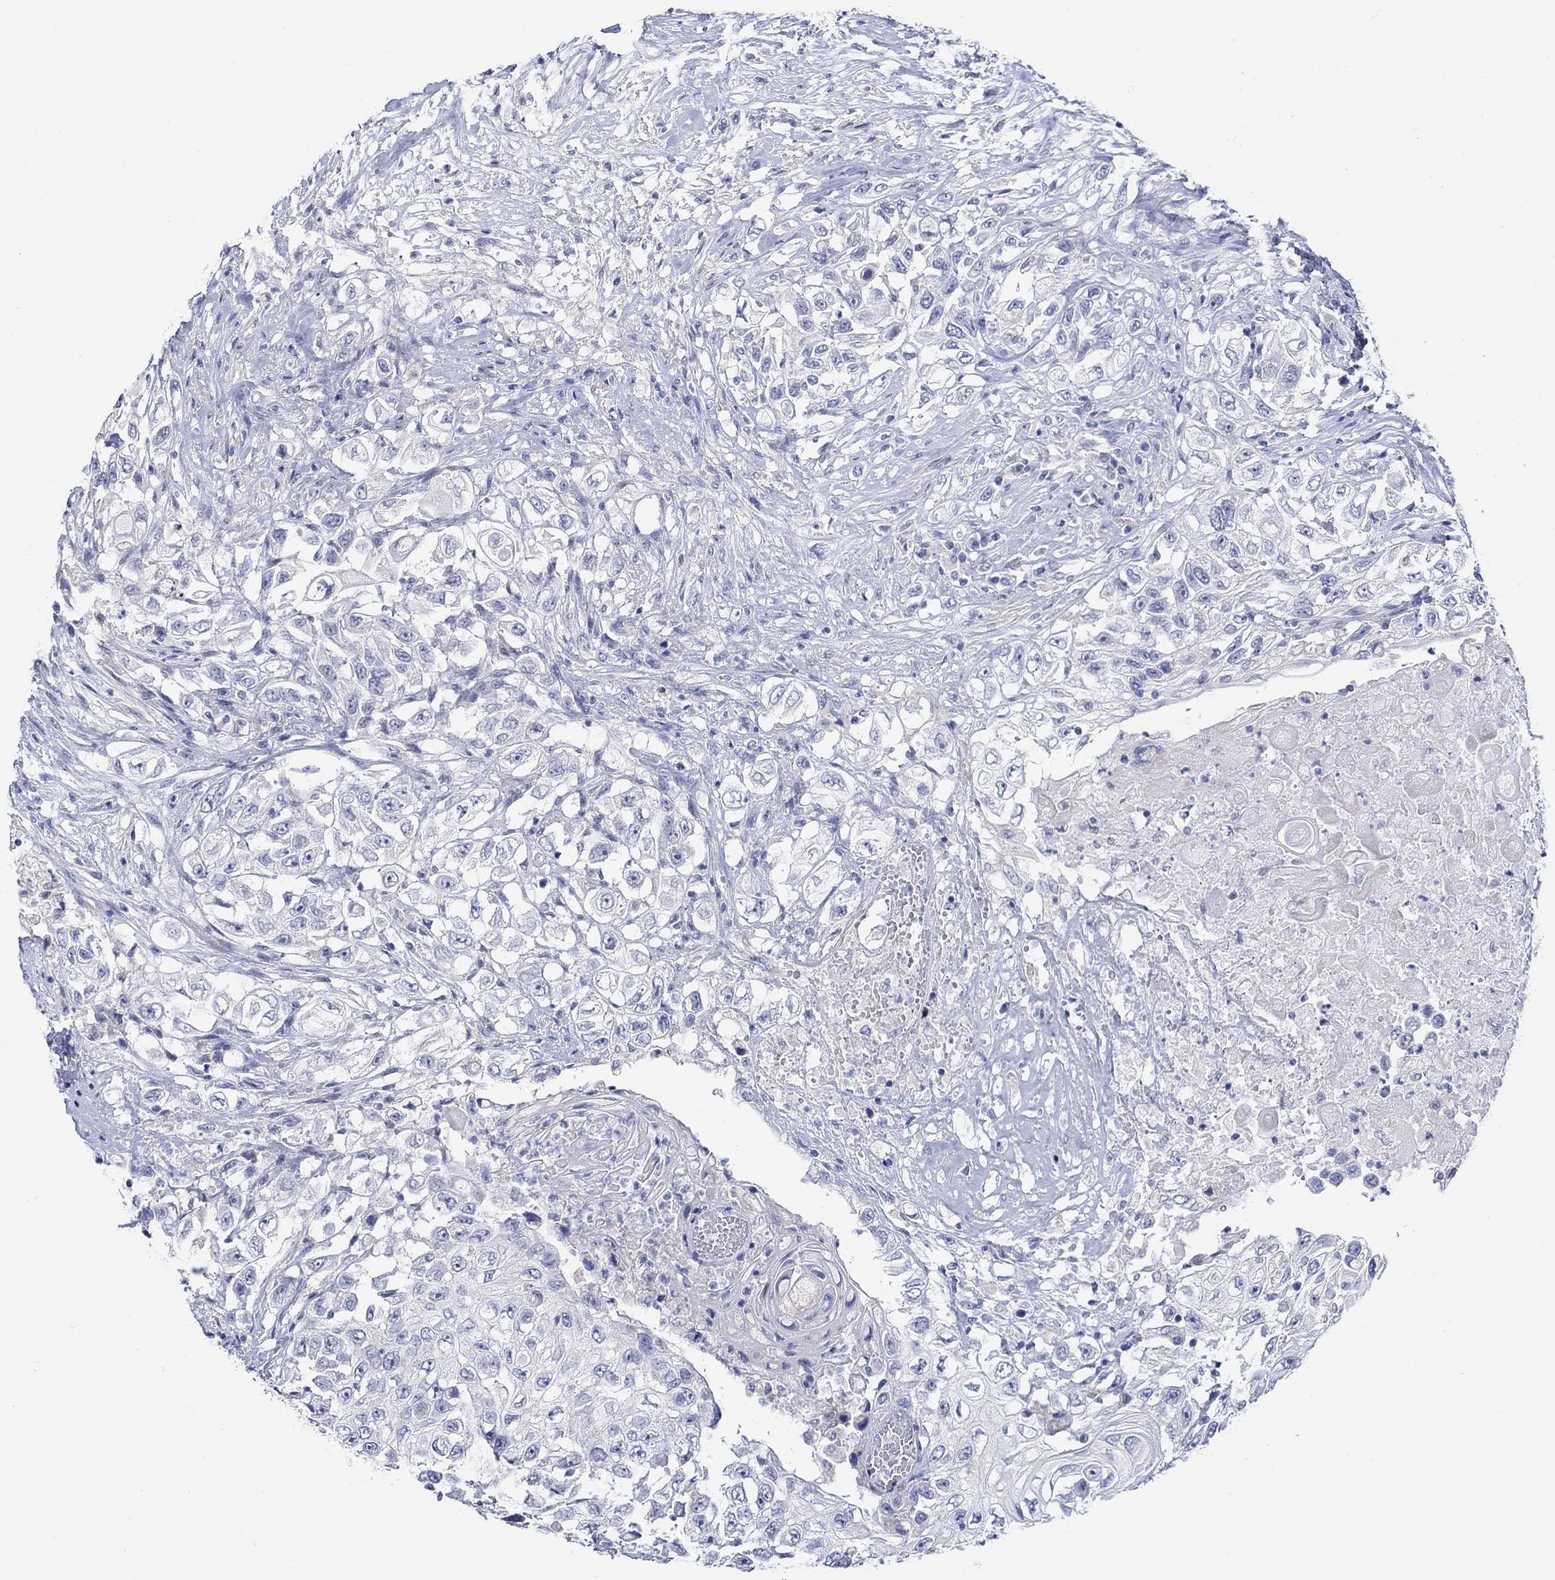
{"staining": {"intensity": "negative", "quantity": "none", "location": "none"}, "tissue": "urothelial cancer", "cell_type": "Tumor cells", "image_type": "cancer", "snomed": [{"axis": "morphology", "description": "Urothelial carcinoma, High grade"}, {"axis": "topography", "description": "Urinary bladder"}], "caption": "Tumor cells show no significant protein expression in urothelial cancer. Nuclei are stained in blue.", "gene": "KRT222", "patient": {"sex": "female", "age": 56}}